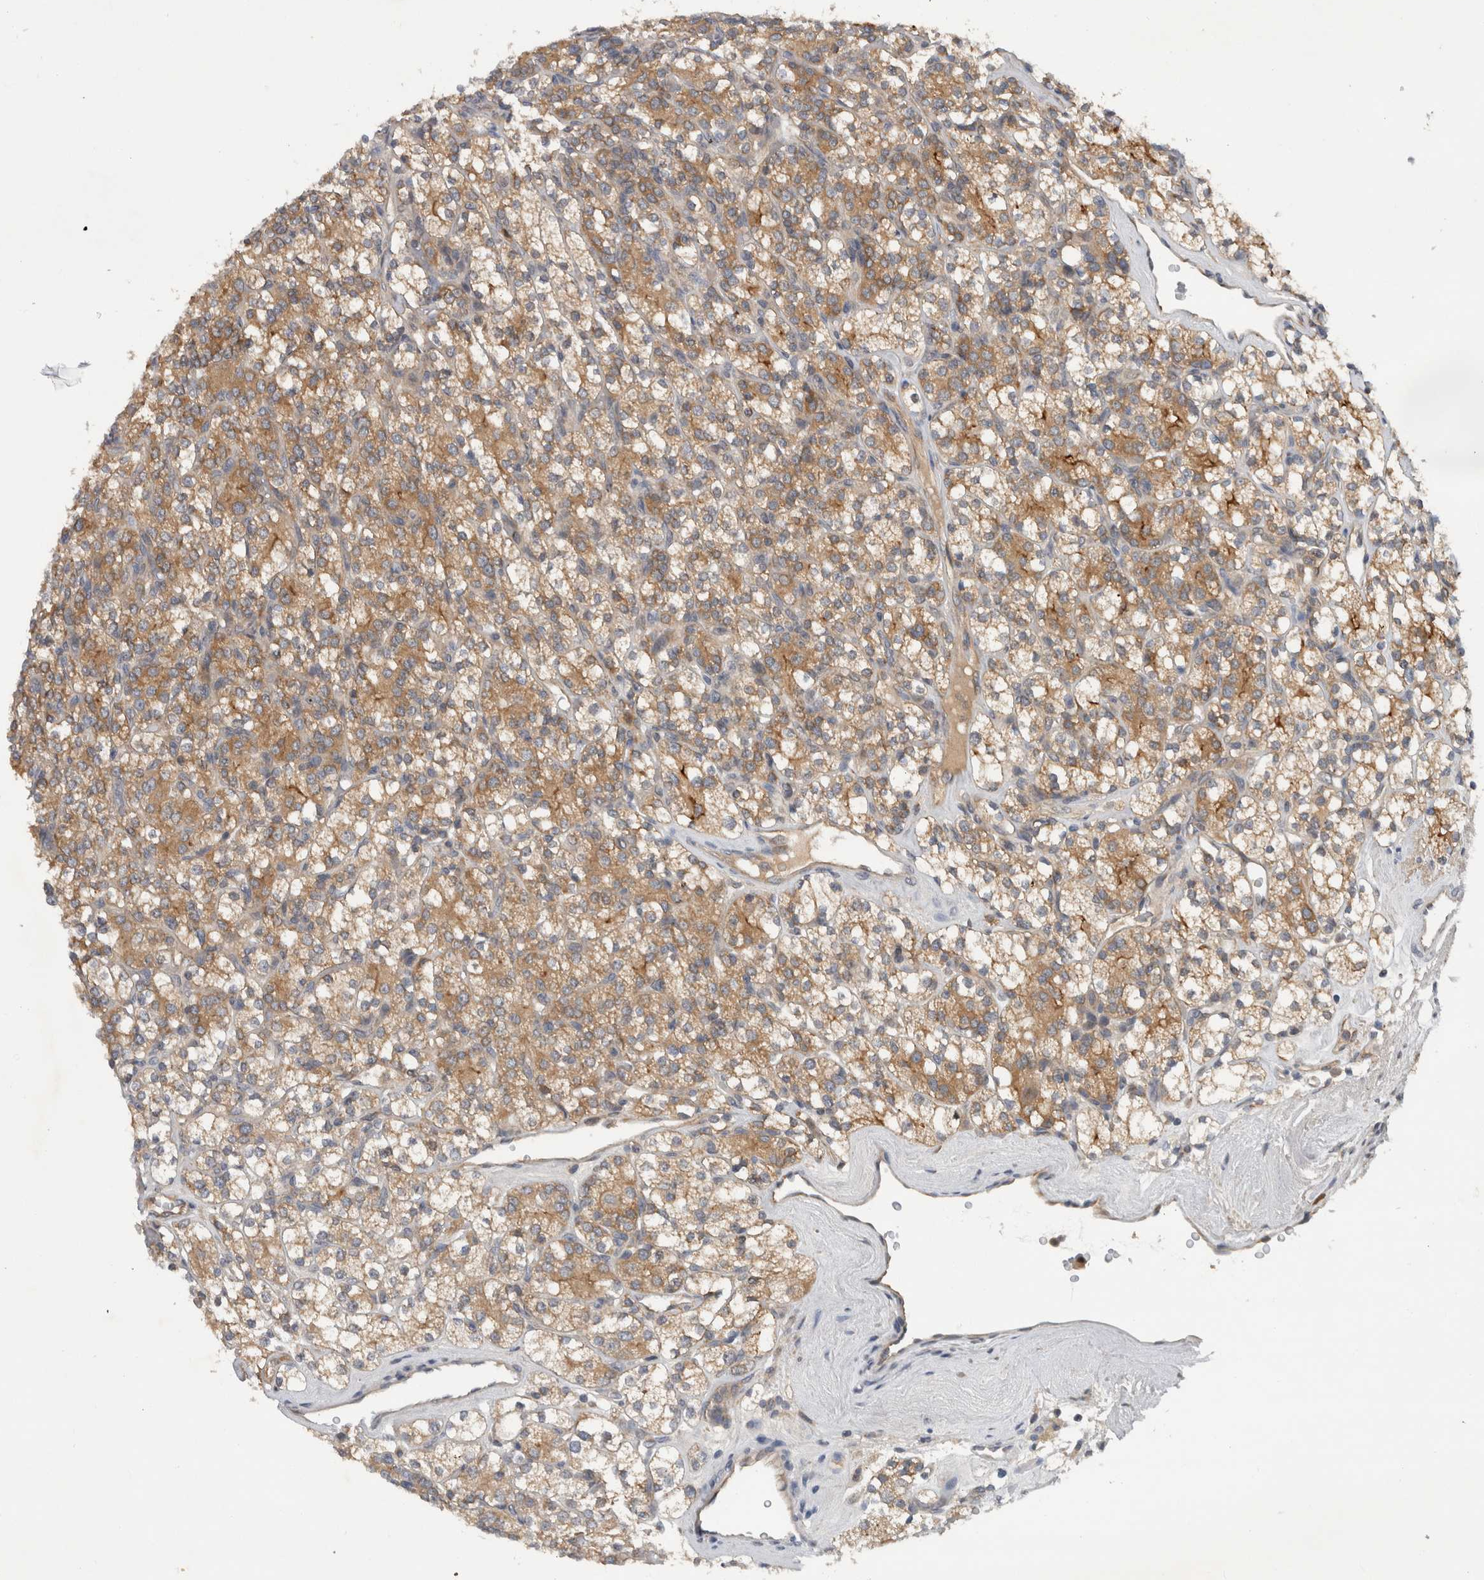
{"staining": {"intensity": "moderate", "quantity": ">75%", "location": "cytoplasmic/membranous"}, "tissue": "renal cancer", "cell_type": "Tumor cells", "image_type": "cancer", "snomed": [{"axis": "morphology", "description": "Adenocarcinoma, NOS"}, {"axis": "topography", "description": "Kidney"}], "caption": "The immunohistochemical stain labels moderate cytoplasmic/membranous staining in tumor cells of renal adenocarcinoma tissue. (Brightfield microscopy of DAB IHC at high magnification).", "gene": "PDCD2", "patient": {"sex": "male", "age": 77}}